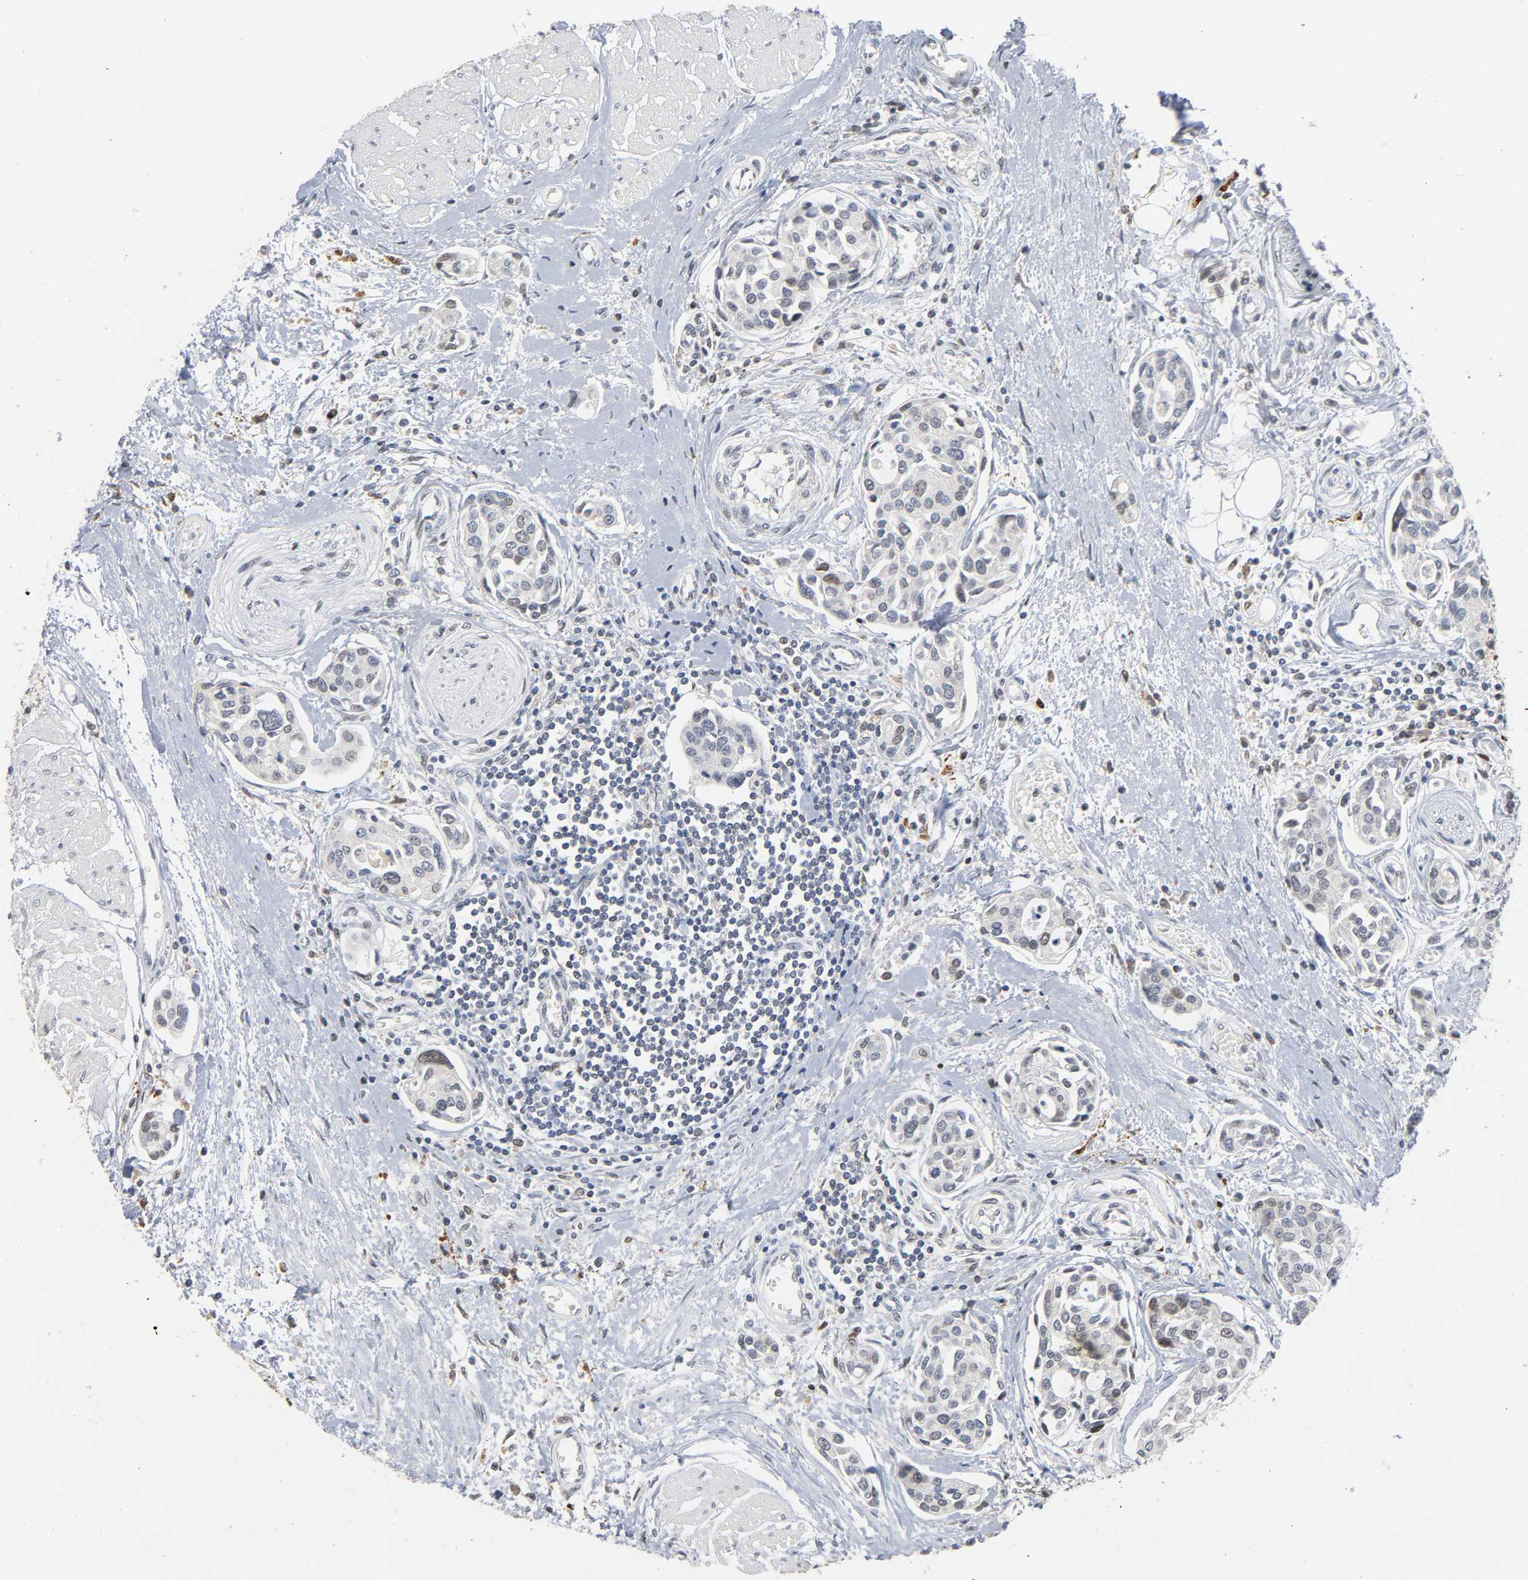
{"staining": {"intensity": "negative", "quantity": "none", "location": "none"}, "tissue": "urothelial cancer", "cell_type": "Tumor cells", "image_type": "cancer", "snomed": [{"axis": "morphology", "description": "Urothelial carcinoma, High grade"}, {"axis": "topography", "description": "Urinary bladder"}], "caption": "DAB immunohistochemical staining of urothelial carcinoma (high-grade) displays no significant positivity in tumor cells.", "gene": "KAT2B", "patient": {"sex": "male", "age": 78}}